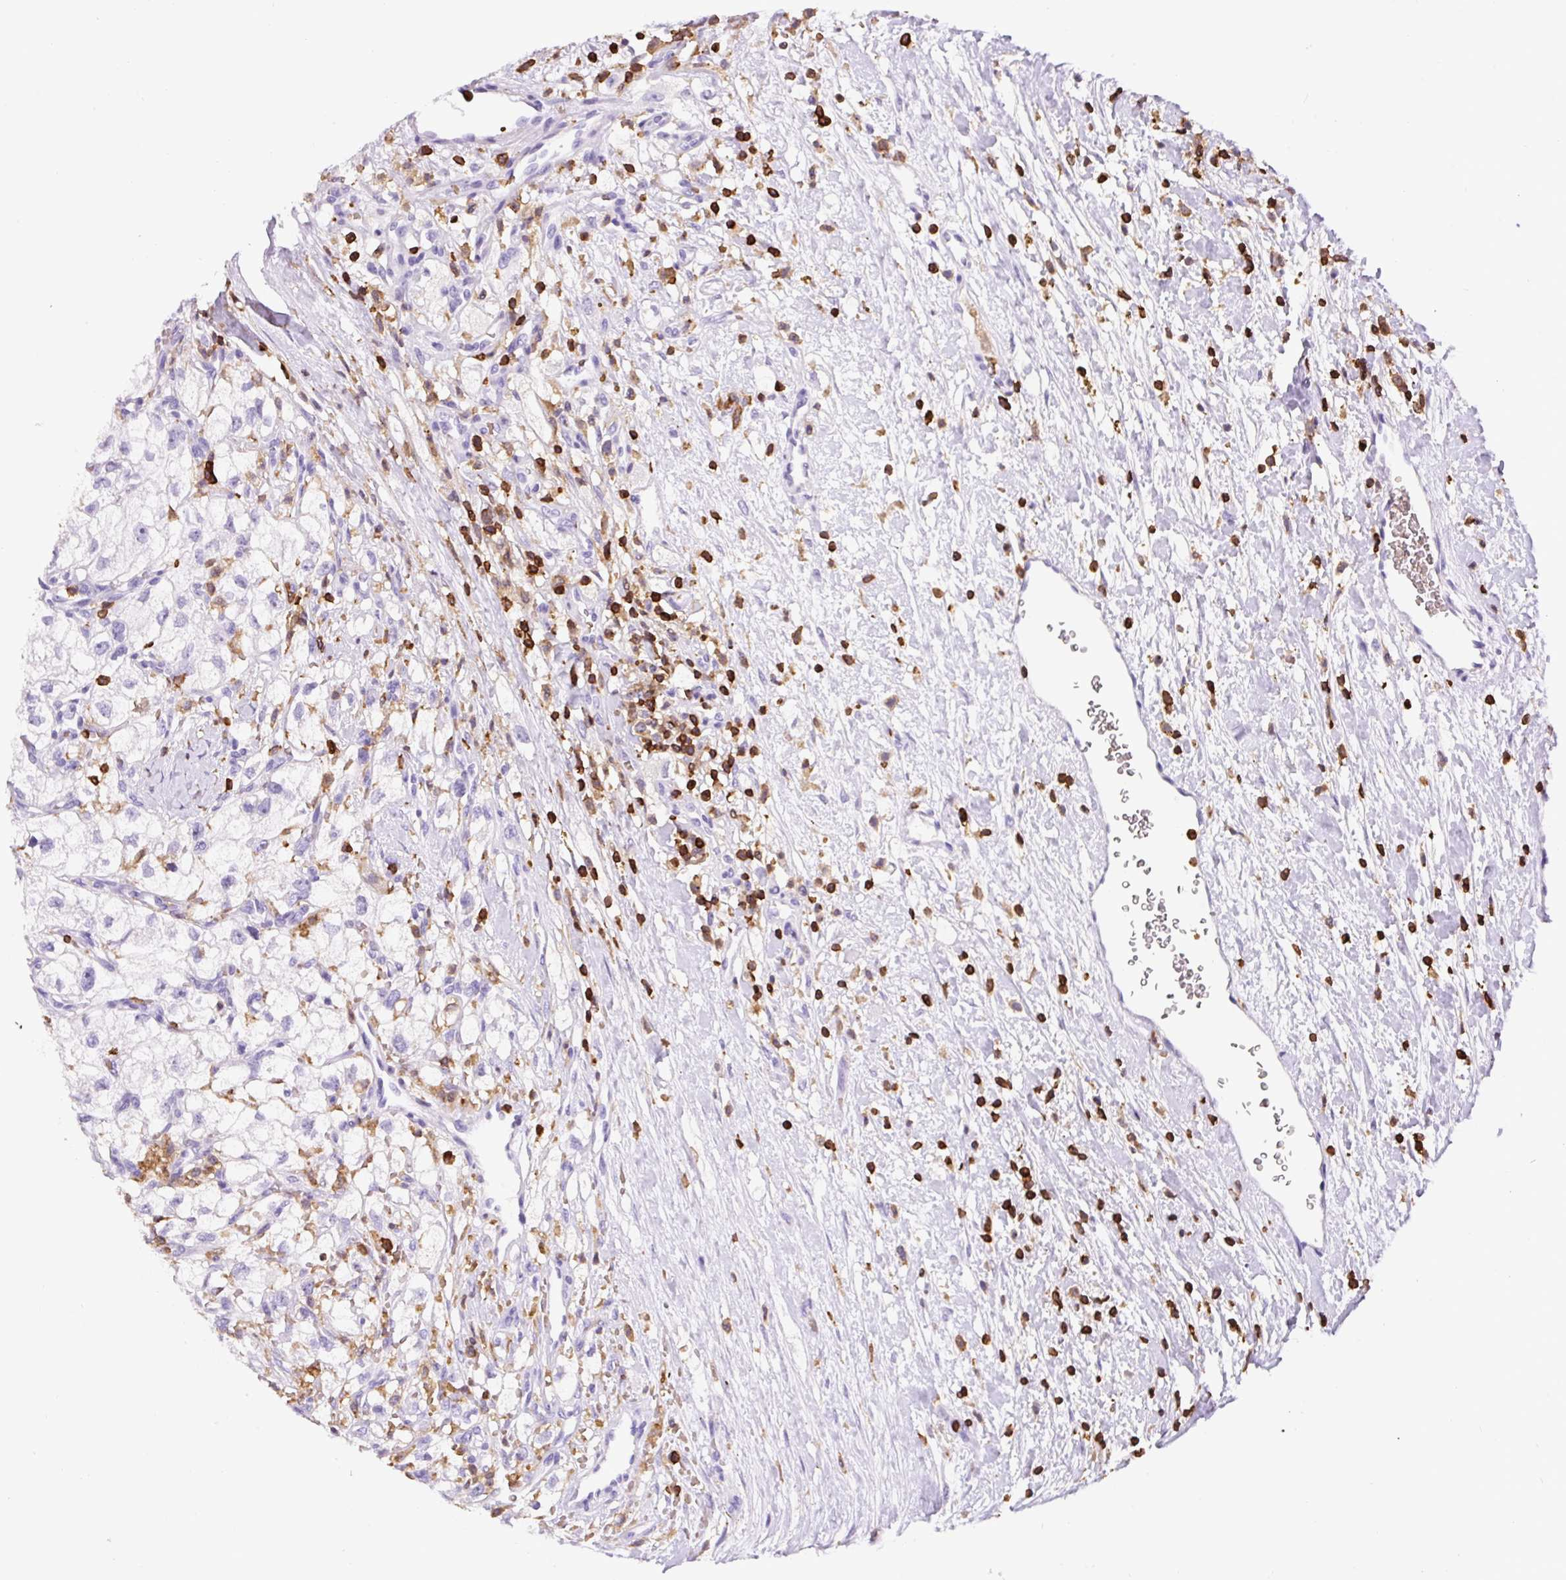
{"staining": {"intensity": "negative", "quantity": "none", "location": "none"}, "tissue": "renal cancer", "cell_type": "Tumor cells", "image_type": "cancer", "snomed": [{"axis": "morphology", "description": "Adenocarcinoma, NOS"}, {"axis": "topography", "description": "Kidney"}], "caption": "Protein analysis of renal cancer (adenocarcinoma) demonstrates no significant expression in tumor cells.", "gene": "FAM228B", "patient": {"sex": "male", "age": 59}}